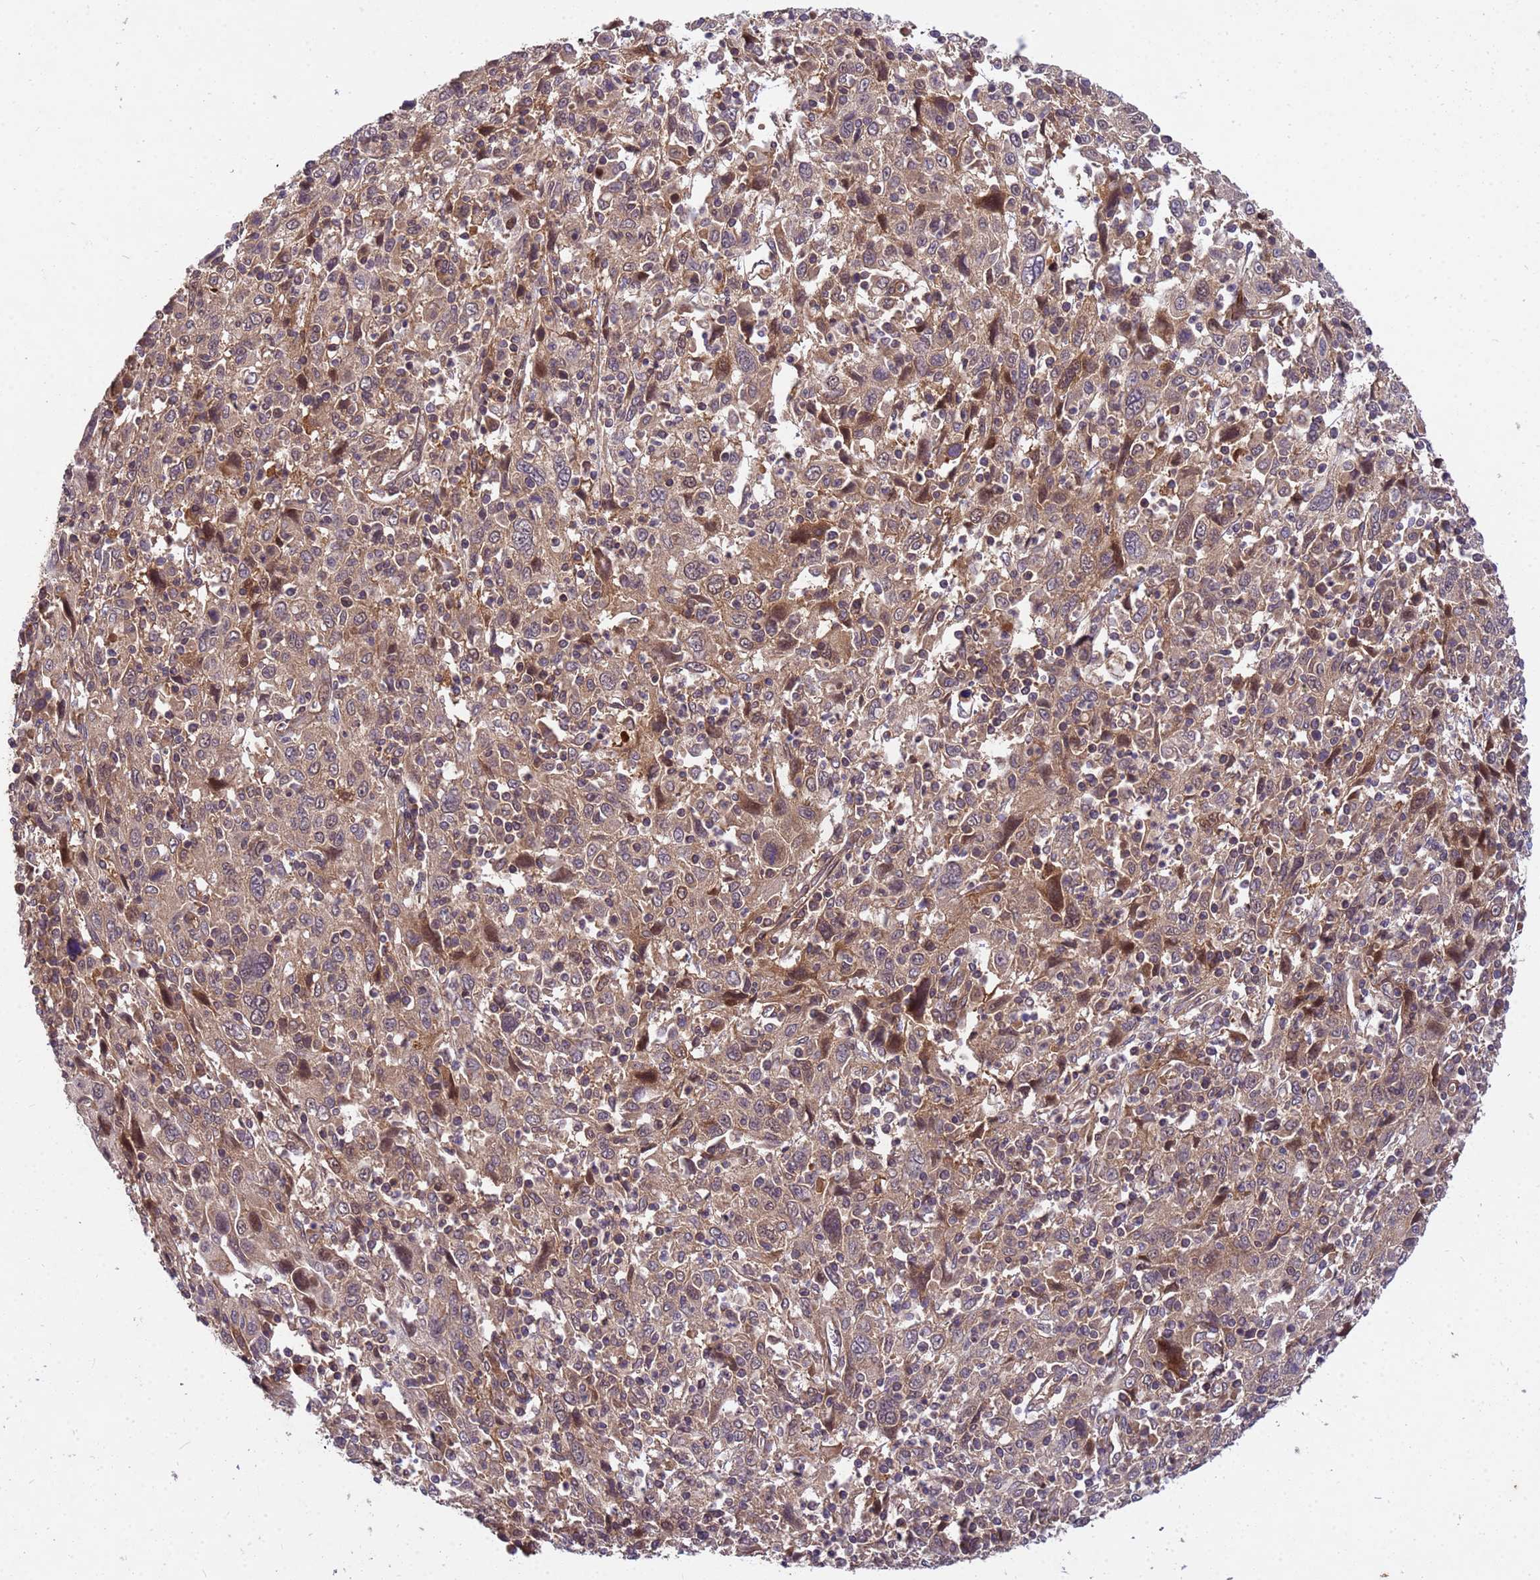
{"staining": {"intensity": "weak", "quantity": ">75%", "location": "cytoplasmic/membranous"}, "tissue": "cervical cancer", "cell_type": "Tumor cells", "image_type": "cancer", "snomed": [{"axis": "morphology", "description": "Squamous cell carcinoma, NOS"}, {"axis": "topography", "description": "Cervix"}], "caption": "Squamous cell carcinoma (cervical) stained with a protein marker demonstrates weak staining in tumor cells.", "gene": "PPP2CB", "patient": {"sex": "female", "age": 46}}